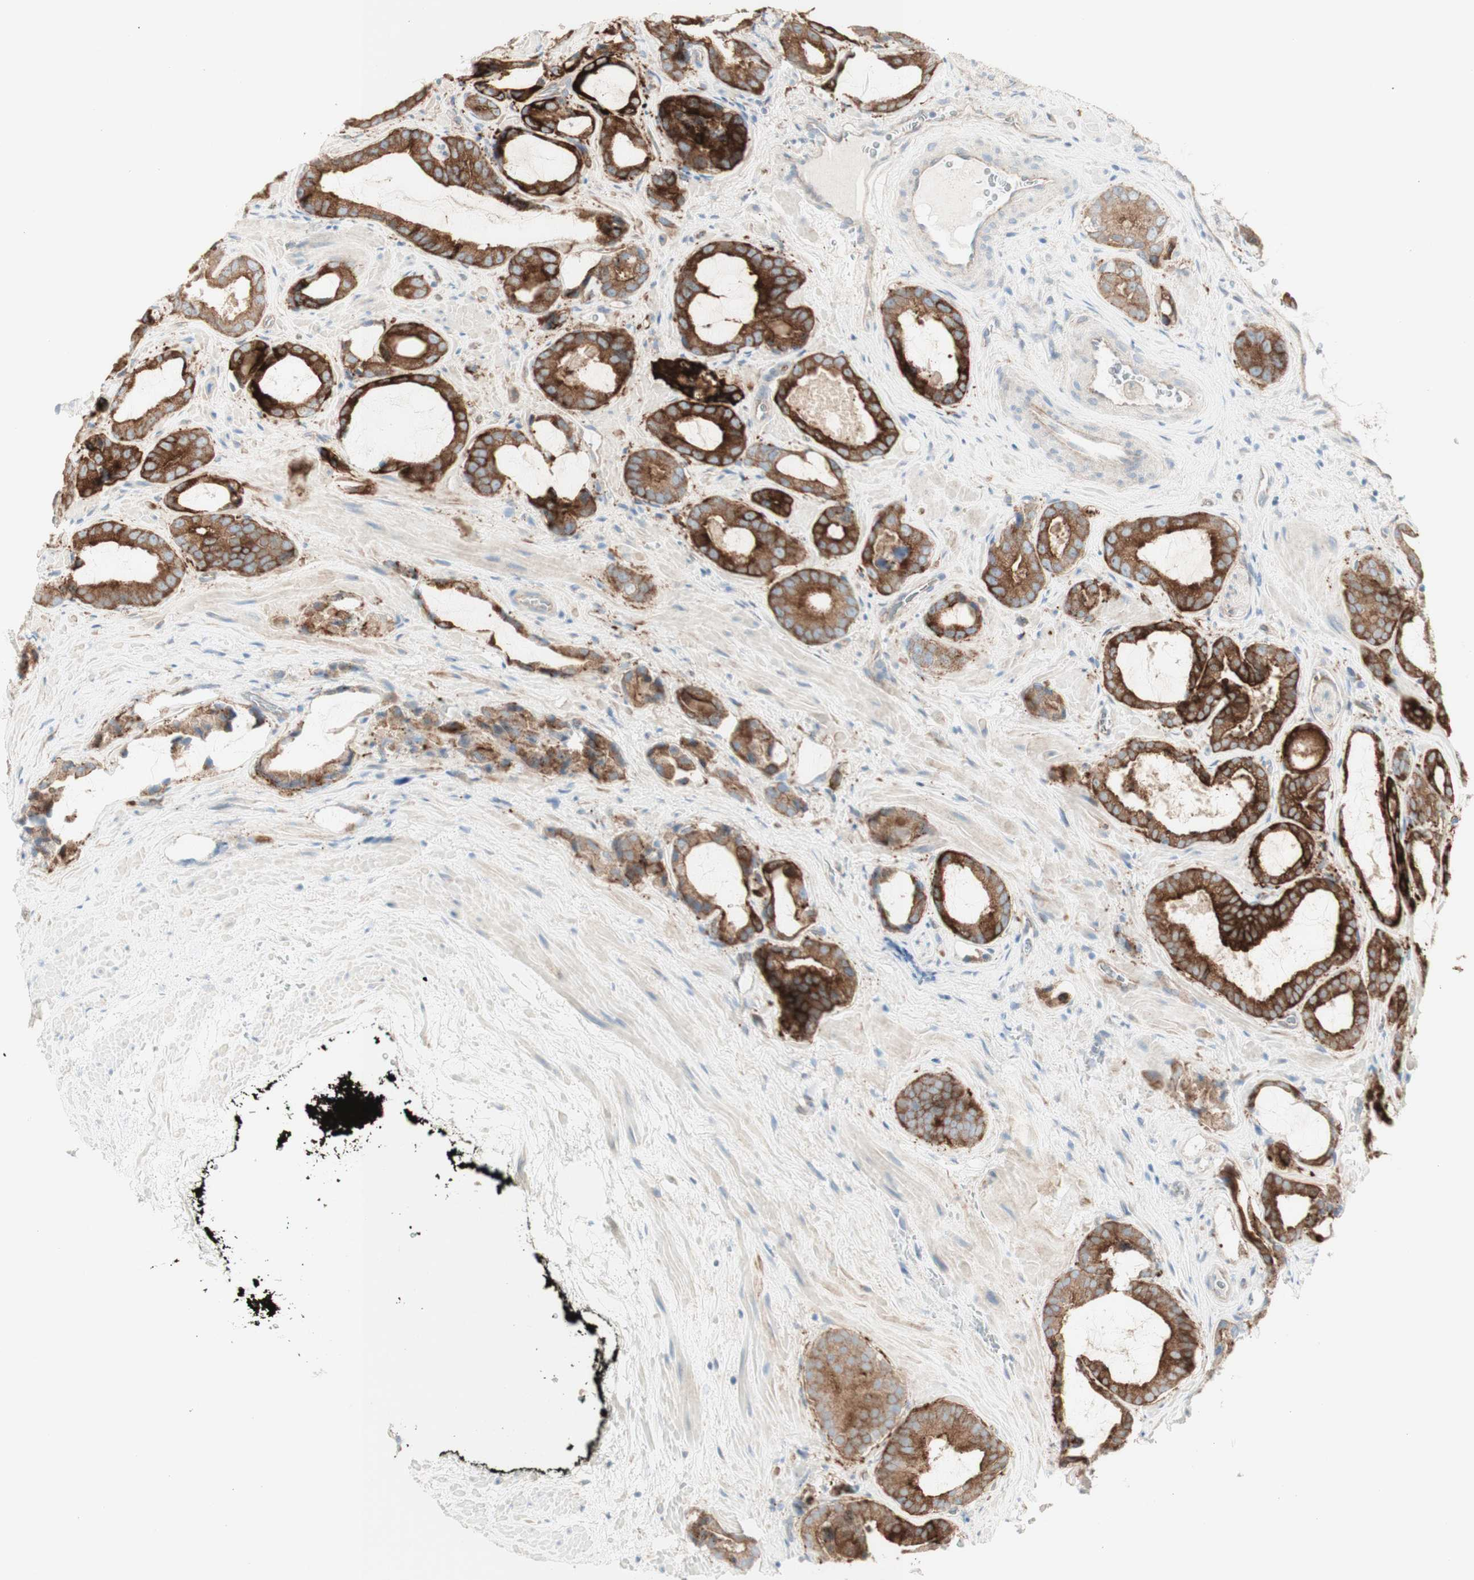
{"staining": {"intensity": "moderate", "quantity": "25%-75%", "location": "cytoplasmic/membranous"}, "tissue": "prostate cancer", "cell_type": "Tumor cells", "image_type": "cancer", "snomed": [{"axis": "morphology", "description": "Adenocarcinoma, Low grade"}, {"axis": "topography", "description": "Prostate"}], "caption": "This photomicrograph reveals immunohistochemistry (IHC) staining of human prostate adenocarcinoma (low-grade), with medium moderate cytoplasmic/membranous staining in approximately 25%-75% of tumor cells.", "gene": "MYO6", "patient": {"sex": "male", "age": 60}}